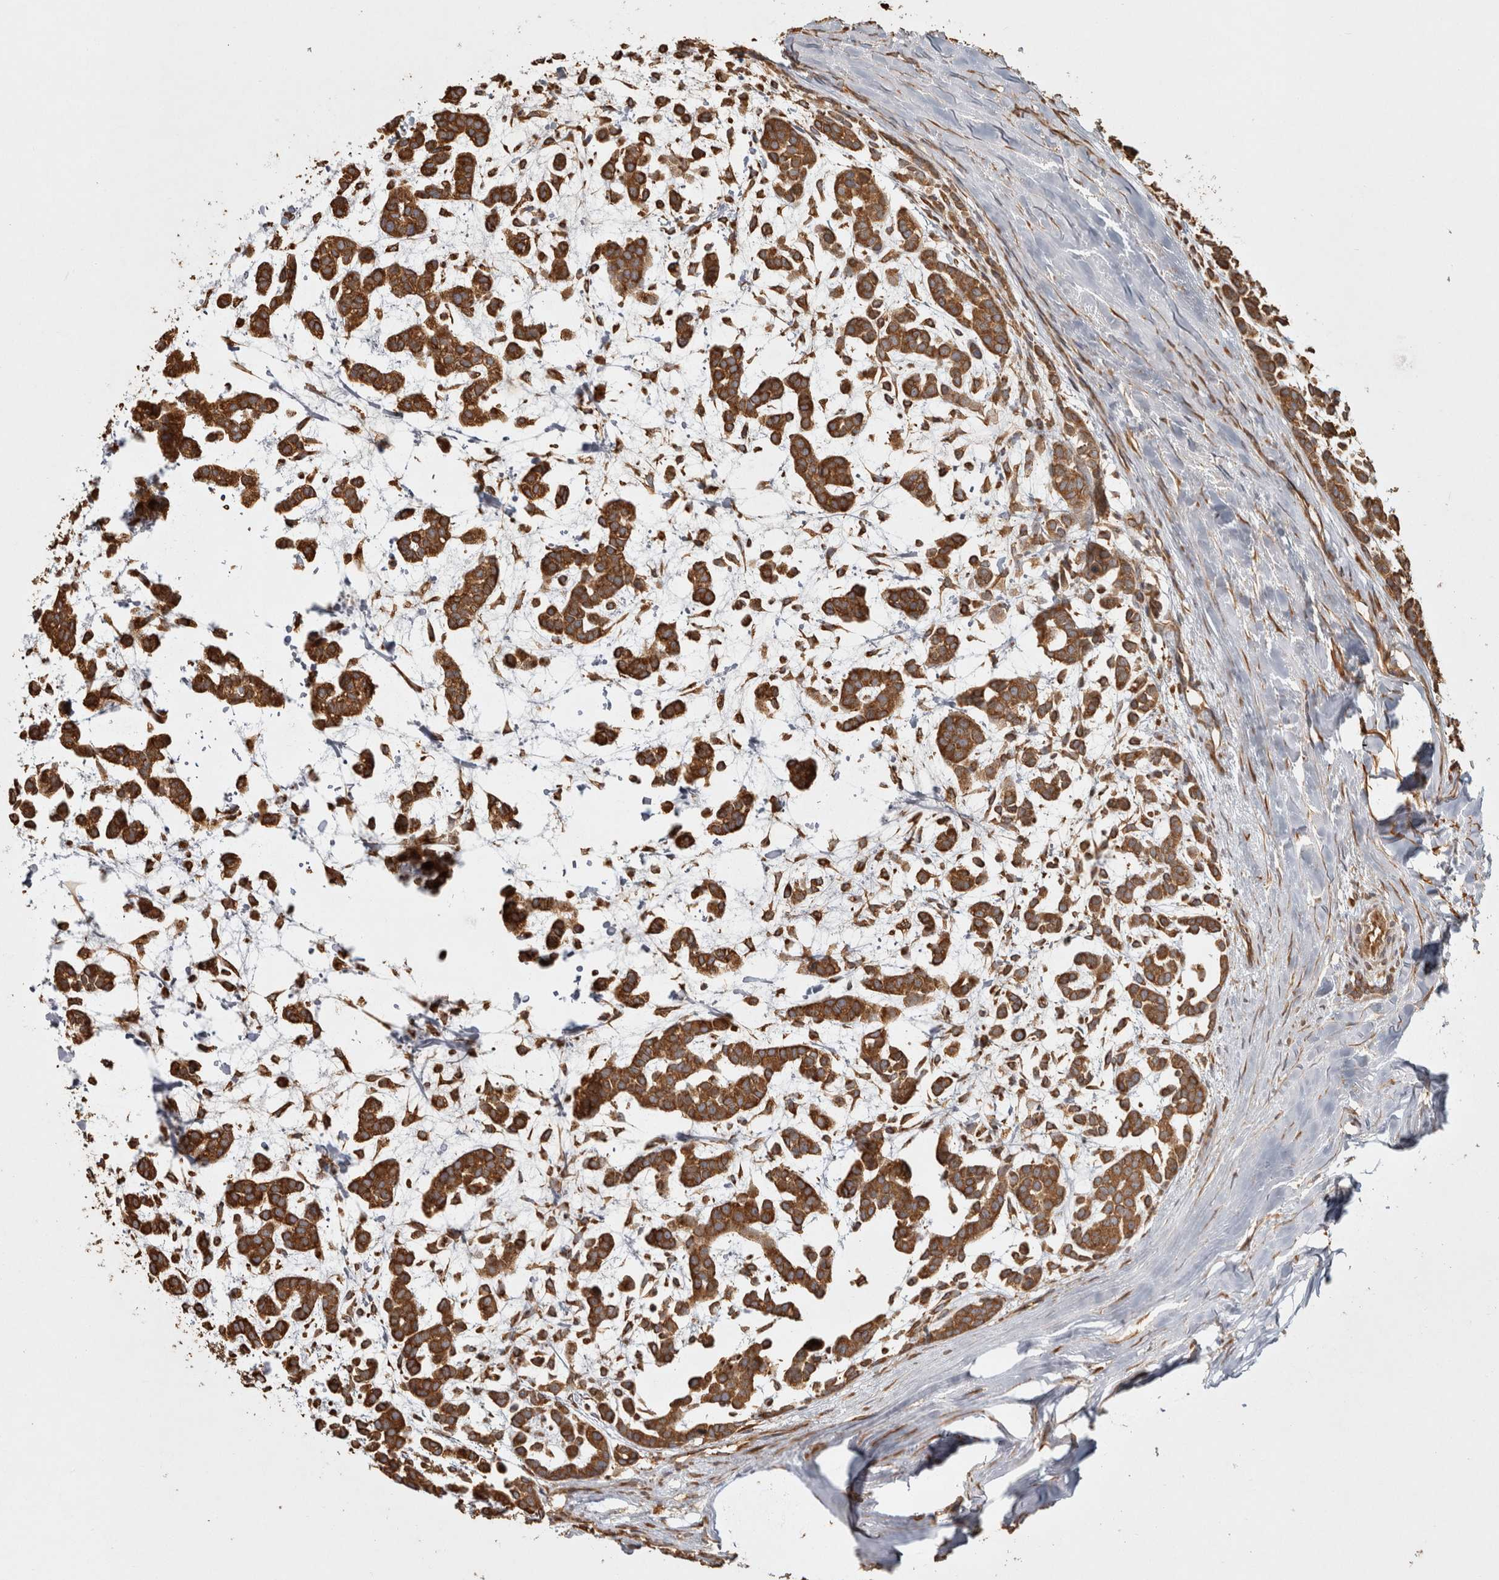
{"staining": {"intensity": "strong", "quantity": ">75%", "location": "cytoplasmic/membranous"}, "tissue": "head and neck cancer", "cell_type": "Tumor cells", "image_type": "cancer", "snomed": [{"axis": "morphology", "description": "Adenocarcinoma, NOS"}, {"axis": "morphology", "description": "Adenoma, NOS"}, {"axis": "topography", "description": "Head-Neck"}], "caption": "High-magnification brightfield microscopy of head and neck cancer (adenocarcinoma) stained with DAB (3,3'-diaminobenzidine) (brown) and counterstained with hematoxylin (blue). tumor cells exhibit strong cytoplasmic/membranous staining is present in approximately>75% of cells.", "gene": "CAMSAP2", "patient": {"sex": "female", "age": 55}}